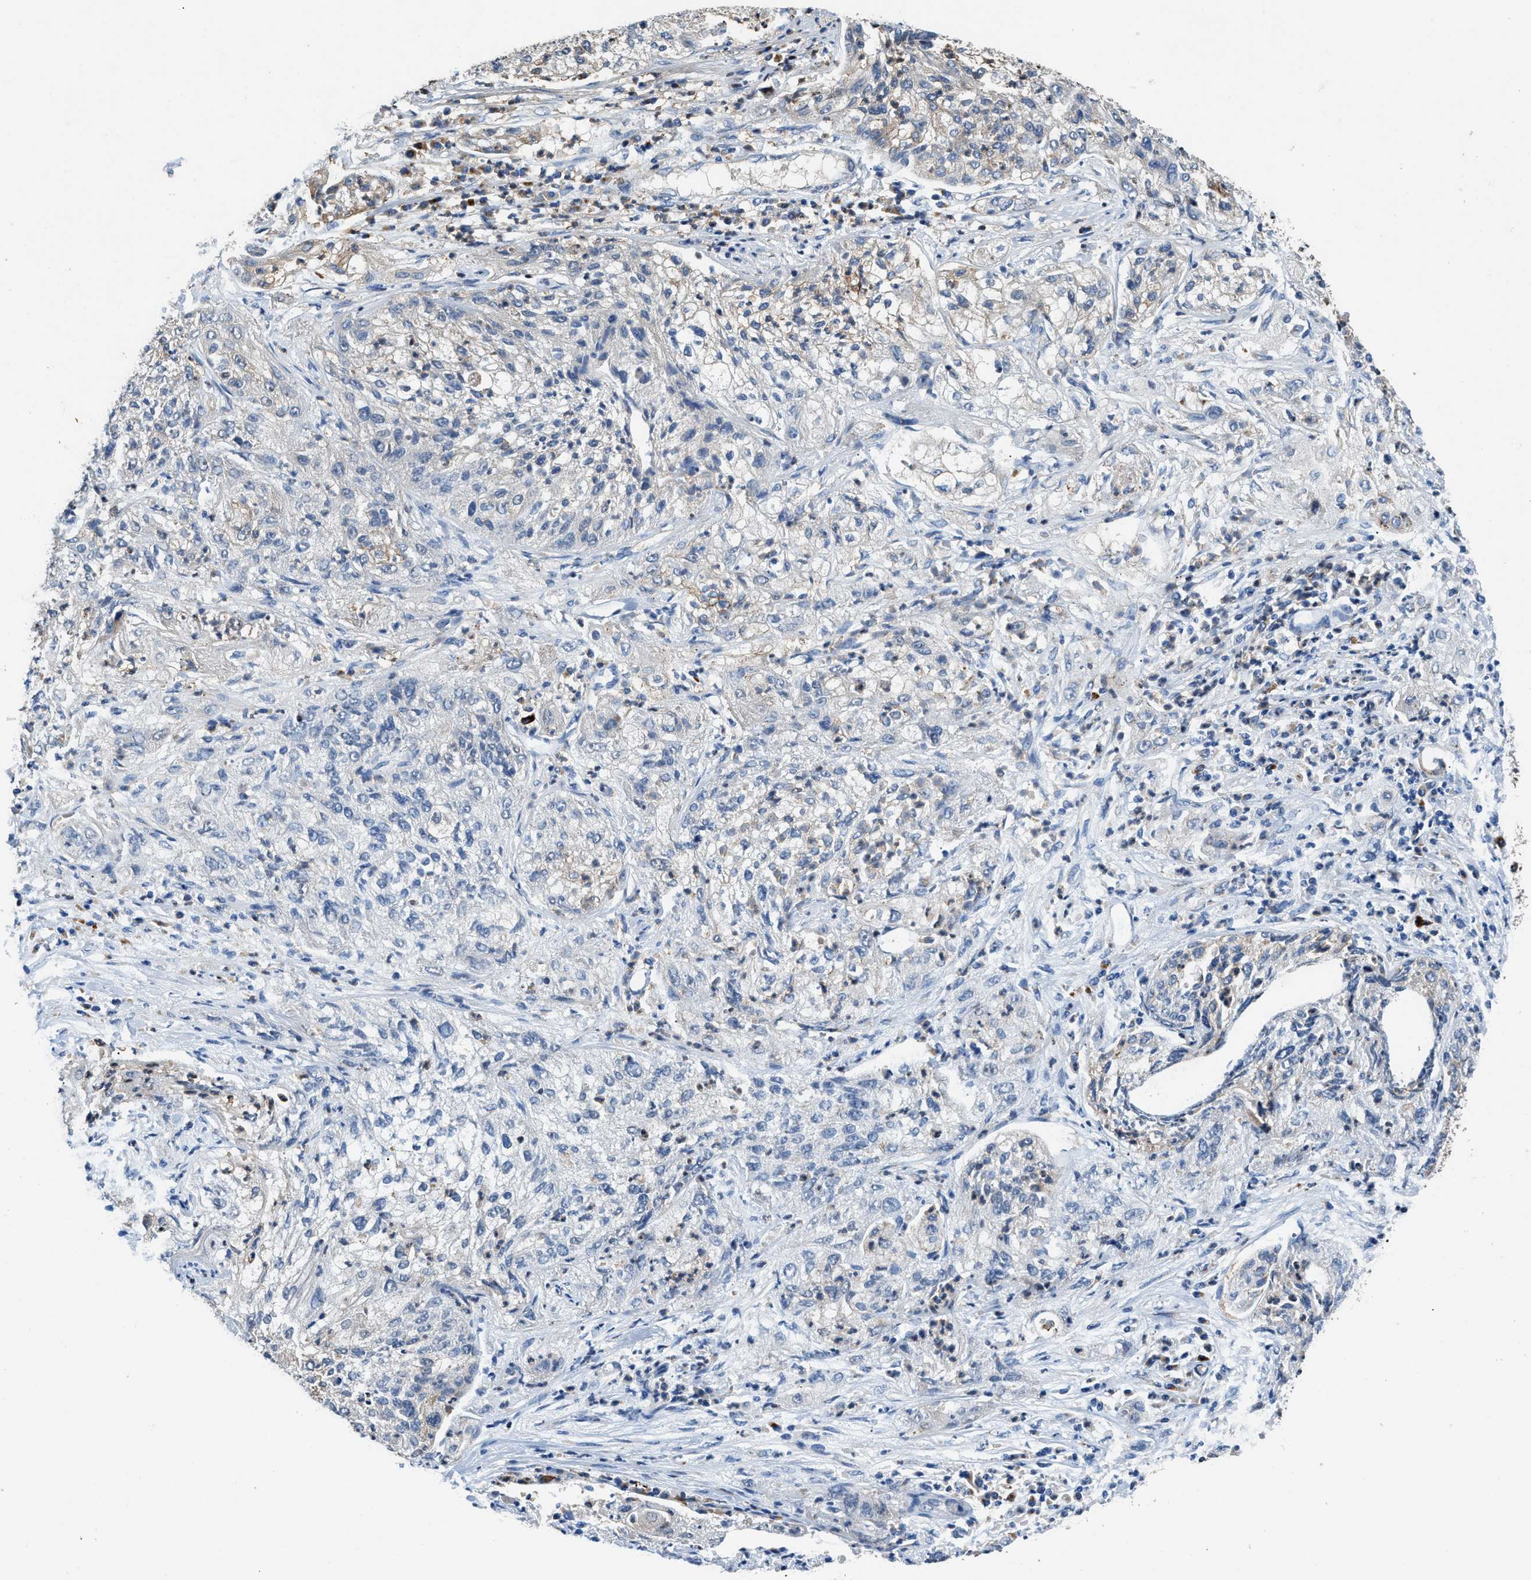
{"staining": {"intensity": "moderate", "quantity": "25%-75%", "location": "cytoplasmic/membranous"}, "tissue": "lung cancer", "cell_type": "Tumor cells", "image_type": "cancer", "snomed": [{"axis": "morphology", "description": "Inflammation, NOS"}, {"axis": "morphology", "description": "Squamous cell carcinoma, NOS"}, {"axis": "topography", "description": "Lymph node"}, {"axis": "topography", "description": "Soft tissue"}, {"axis": "topography", "description": "Lung"}], "caption": "Immunohistochemical staining of lung cancer displays moderate cytoplasmic/membranous protein staining in about 25%-75% of tumor cells.", "gene": "FUT8", "patient": {"sex": "male", "age": 66}}